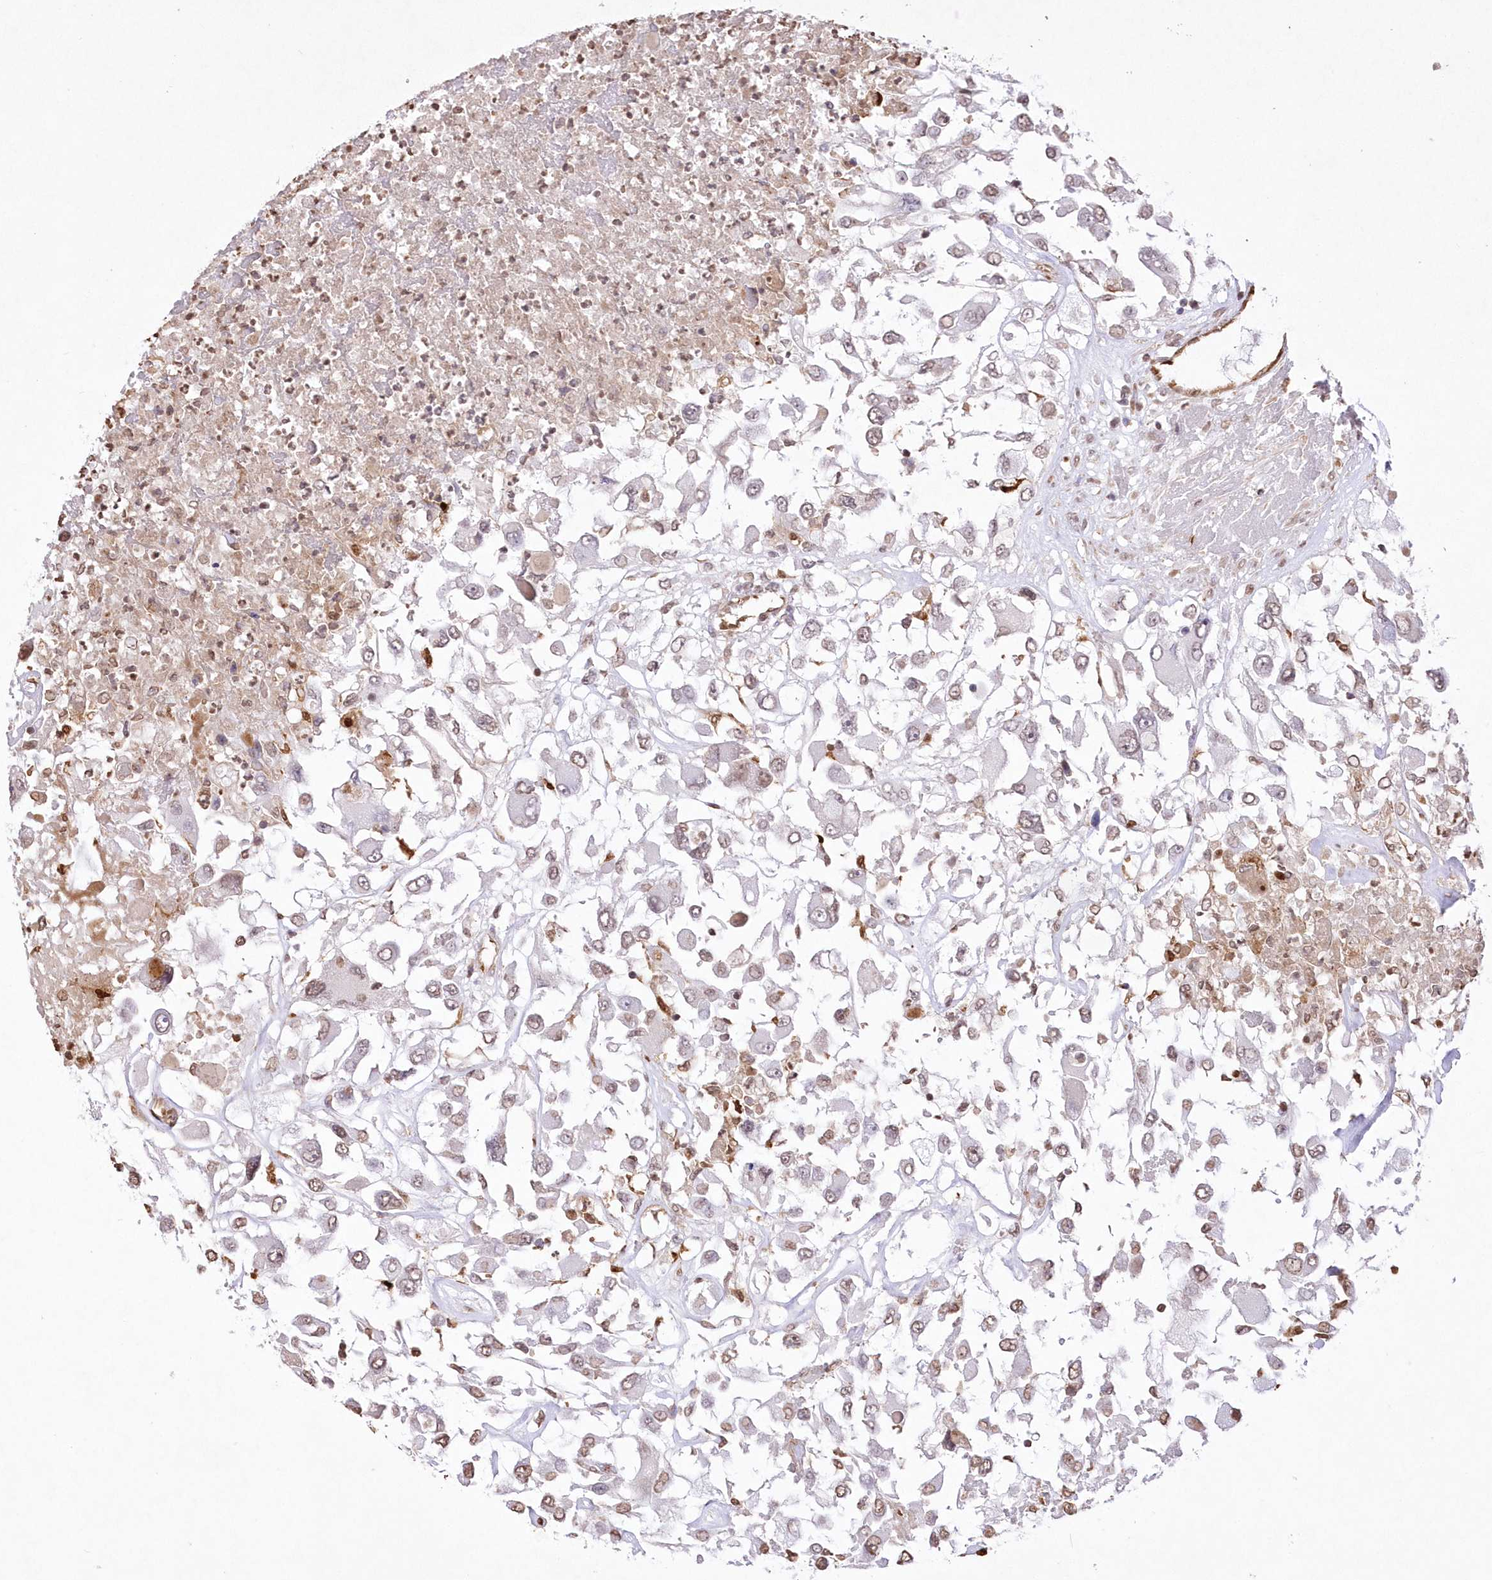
{"staining": {"intensity": "weak", "quantity": "25%-75%", "location": "nuclear"}, "tissue": "renal cancer", "cell_type": "Tumor cells", "image_type": "cancer", "snomed": [{"axis": "morphology", "description": "Adenocarcinoma, NOS"}, {"axis": "topography", "description": "Kidney"}], "caption": "Immunohistochemistry image of neoplastic tissue: renal cancer stained using IHC shows low levels of weak protein expression localized specifically in the nuclear of tumor cells, appearing as a nuclear brown color.", "gene": "FCHO2", "patient": {"sex": "female", "age": 52}}